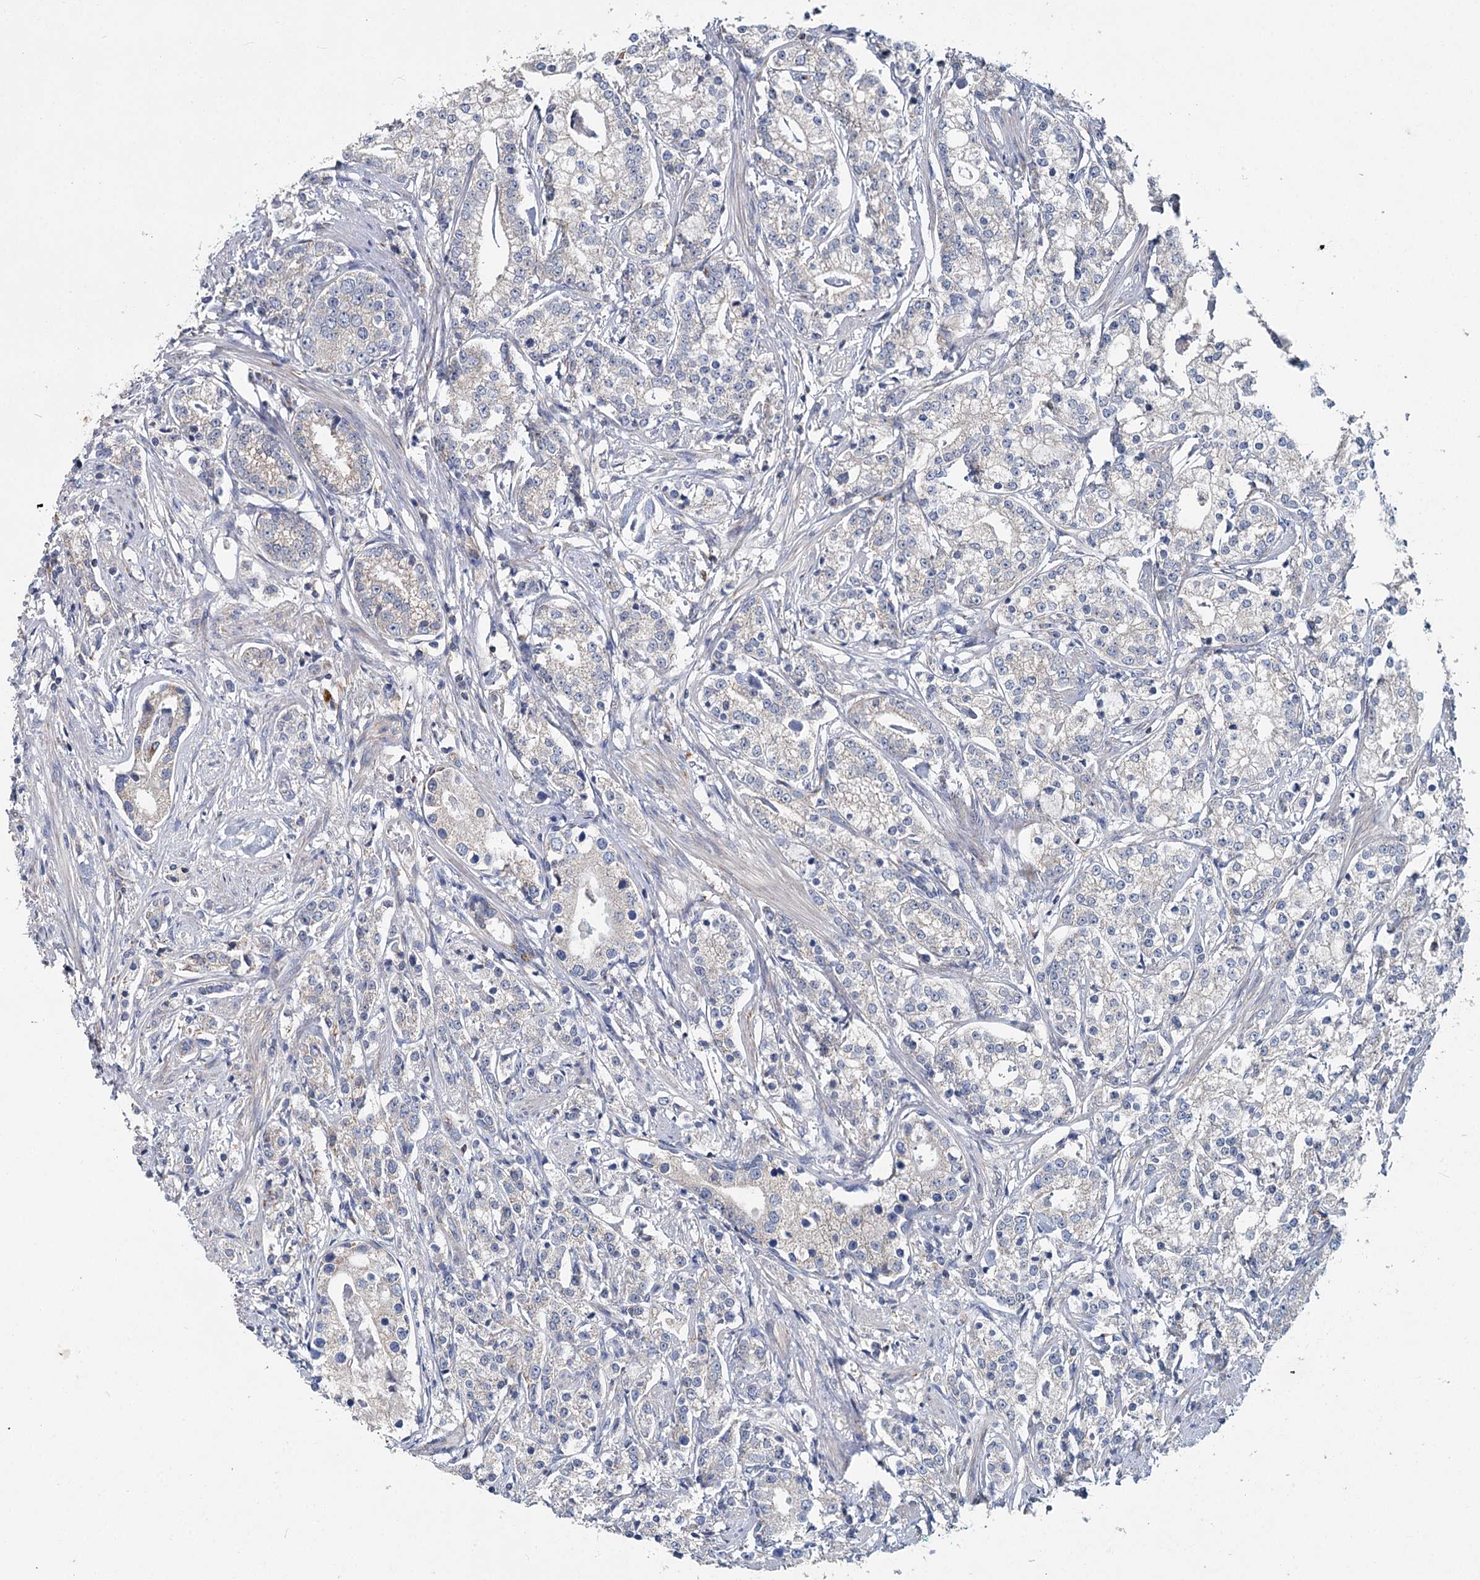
{"staining": {"intensity": "negative", "quantity": "none", "location": "none"}, "tissue": "prostate cancer", "cell_type": "Tumor cells", "image_type": "cancer", "snomed": [{"axis": "morphology", "description": "Adenocarcinoma, High grade"}, {"axis": "topography", "description": "Prostate"}], "caption": "Tumor cells are negative for brown protein staining in prostate adenocarcinoma (high-grade).", "gene": "ANKRD16", "patient": {"sex": "male", "age": 69}}